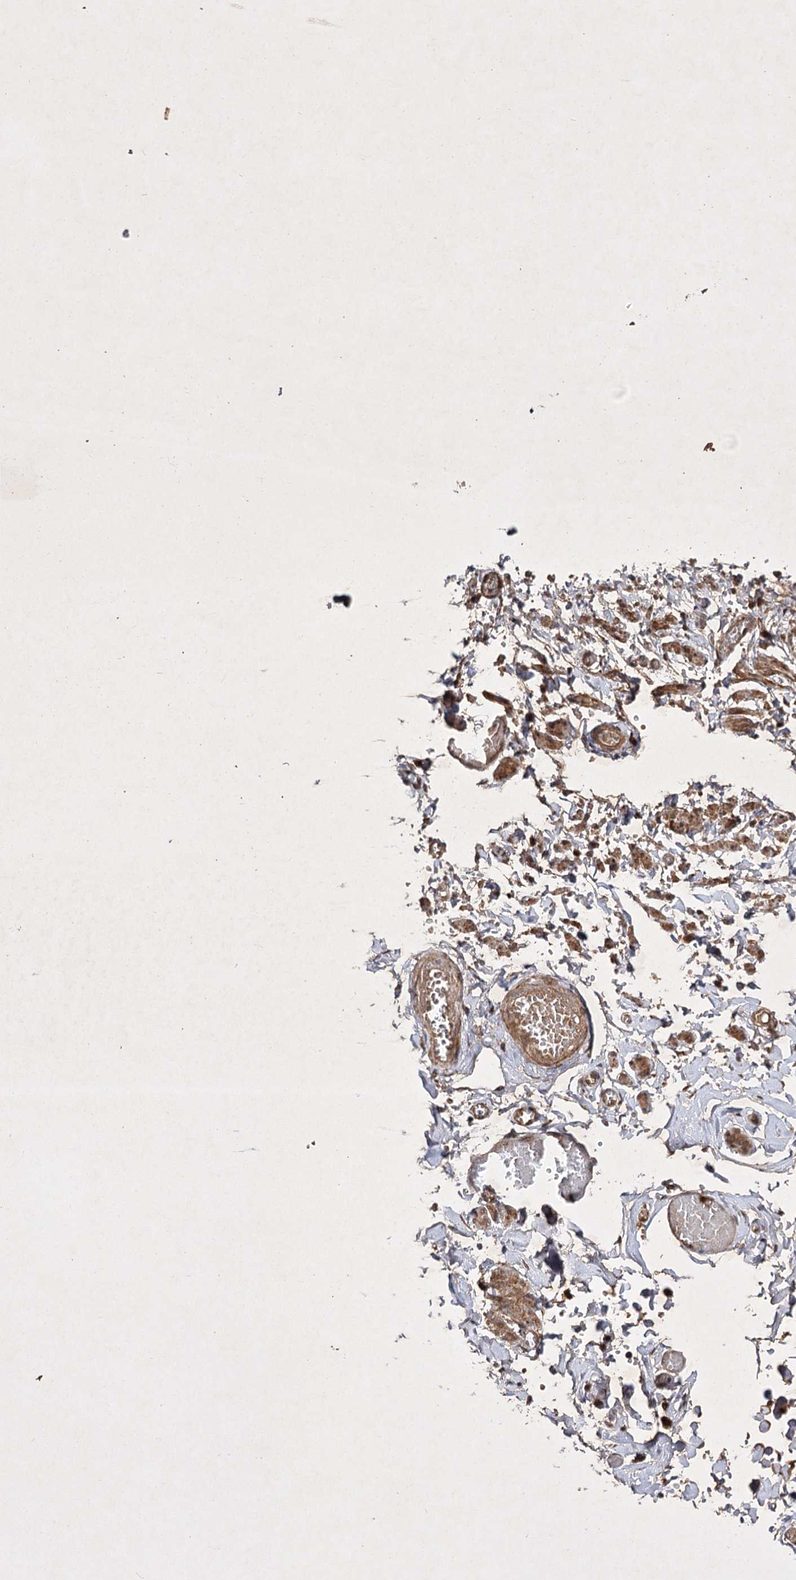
{"staining": {"intensity": "moderate", "quantity": ">75%", "location": "cytoplasmic/membranous"}, "tissue": "adipose tissue", "cell_type": "Adipocytes", "image_type": "normal", "snomed": [{"axis": "morphology", "description": "Normal tissue, NOS"}, {"axis": "topography", "description": "Vascular tissue"}, {"axis": "topography", "description": "Fallopian tube"}, {"axis": "topography", "description": "Ovary"}], "caption": "High-power microscopy captured an IHC image of unremarkable adipose tissue, revealing moderate cytoplasmic/membranous positivity in approximately >75% of adipocytes.", "gene": "DNAJC13", "patient": {"sex": "female", "age": 67}}